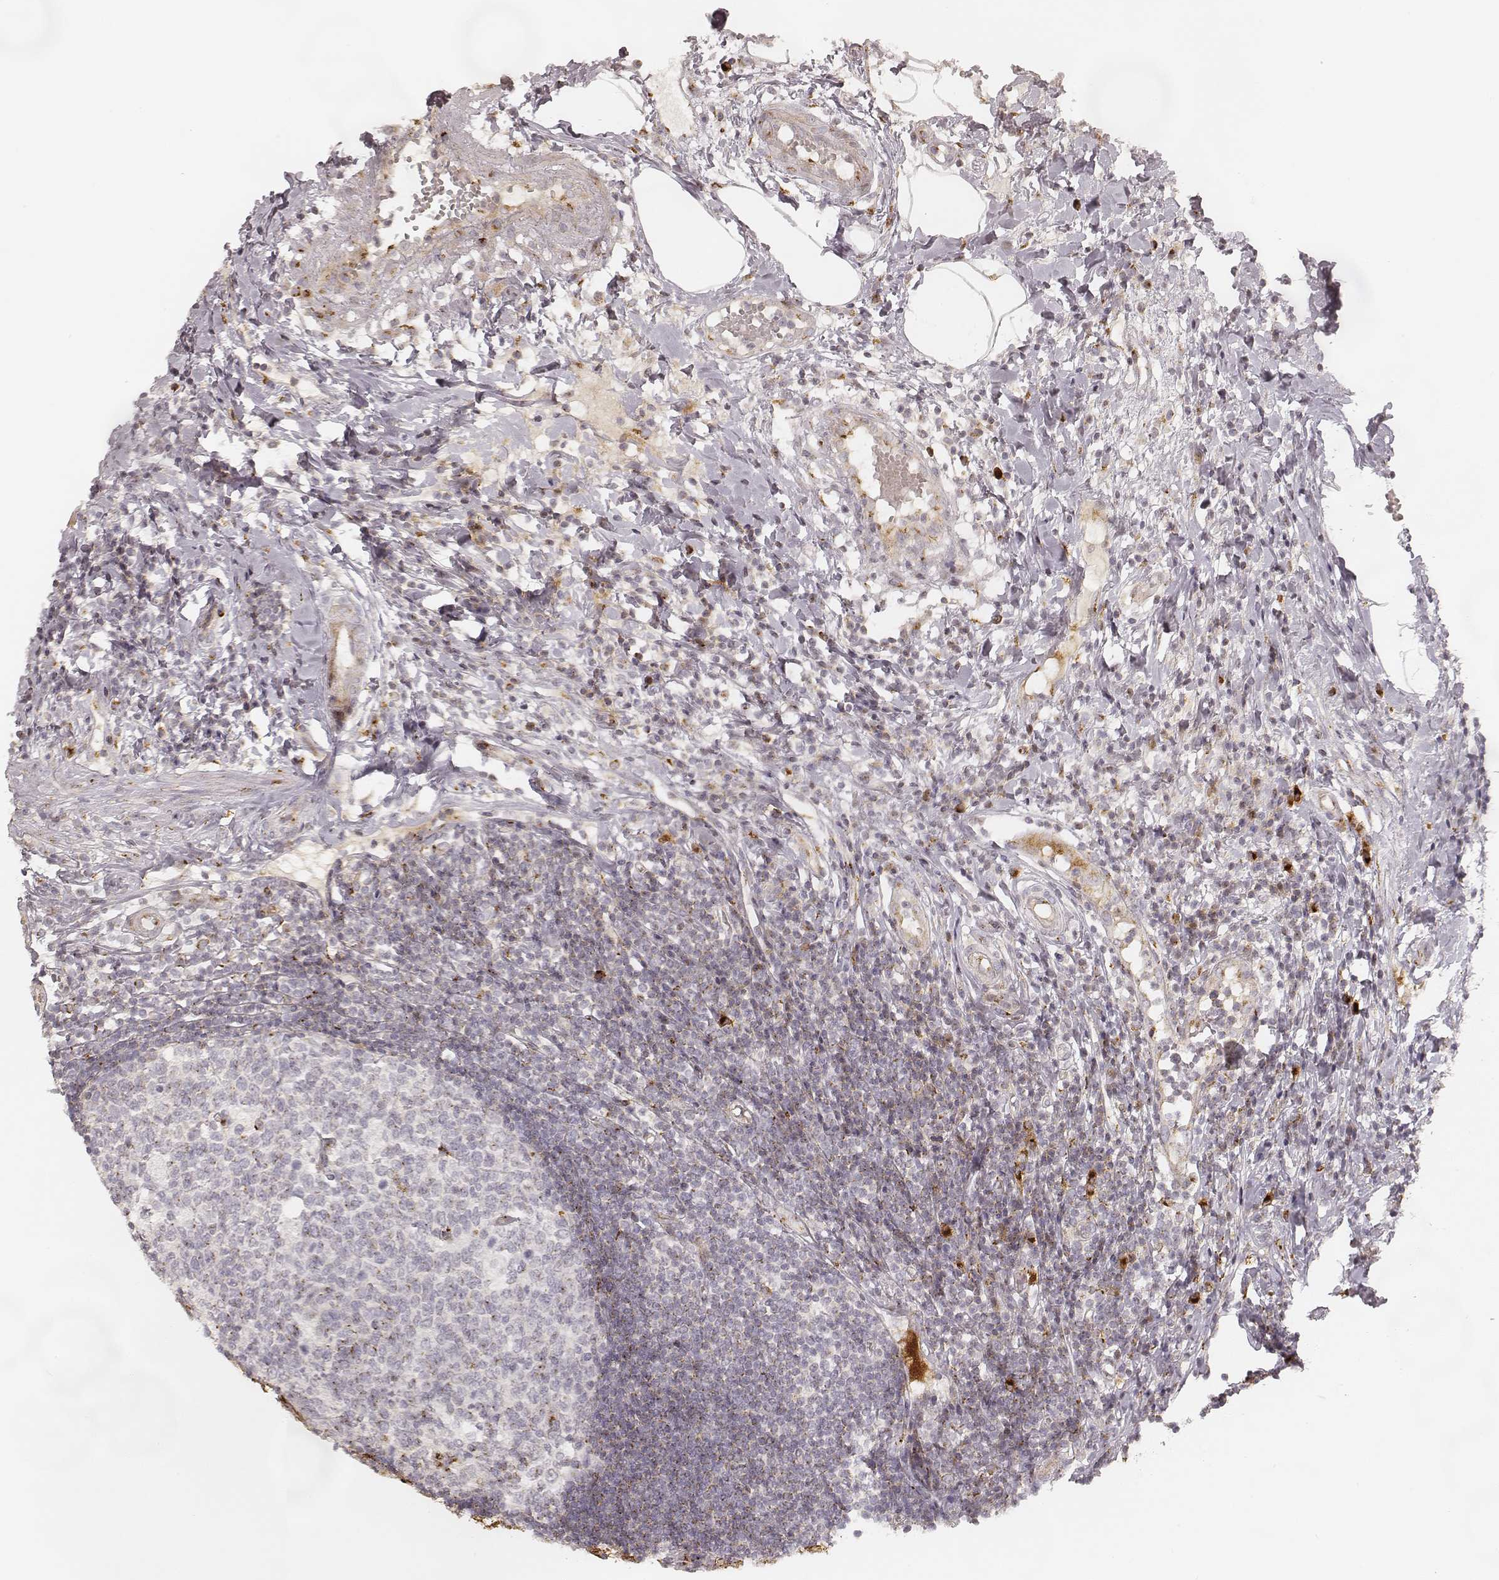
{"staining": {"intensity": "strong", "quantity": ">75%", "location": "cytoplasmic/membranous"}, "tissue": "appendix", "cell_type": "Glandular cells", "image_type": "normal", "snomed": [{"axis": "morphology", "description": "Normal tissue, NOS"}, {"axis": "morphology", "description": "Inflammation, NOS"}, {"axis": "topography", "description": "Appendix"}], "caption": "Human appendix stained with a brown dye displays strong cytoplasmic/membranous positive expression in approximately >75% of glandular cells.", "gene": "GORASP2", "patient": {"sex": "male", "age": 16}}